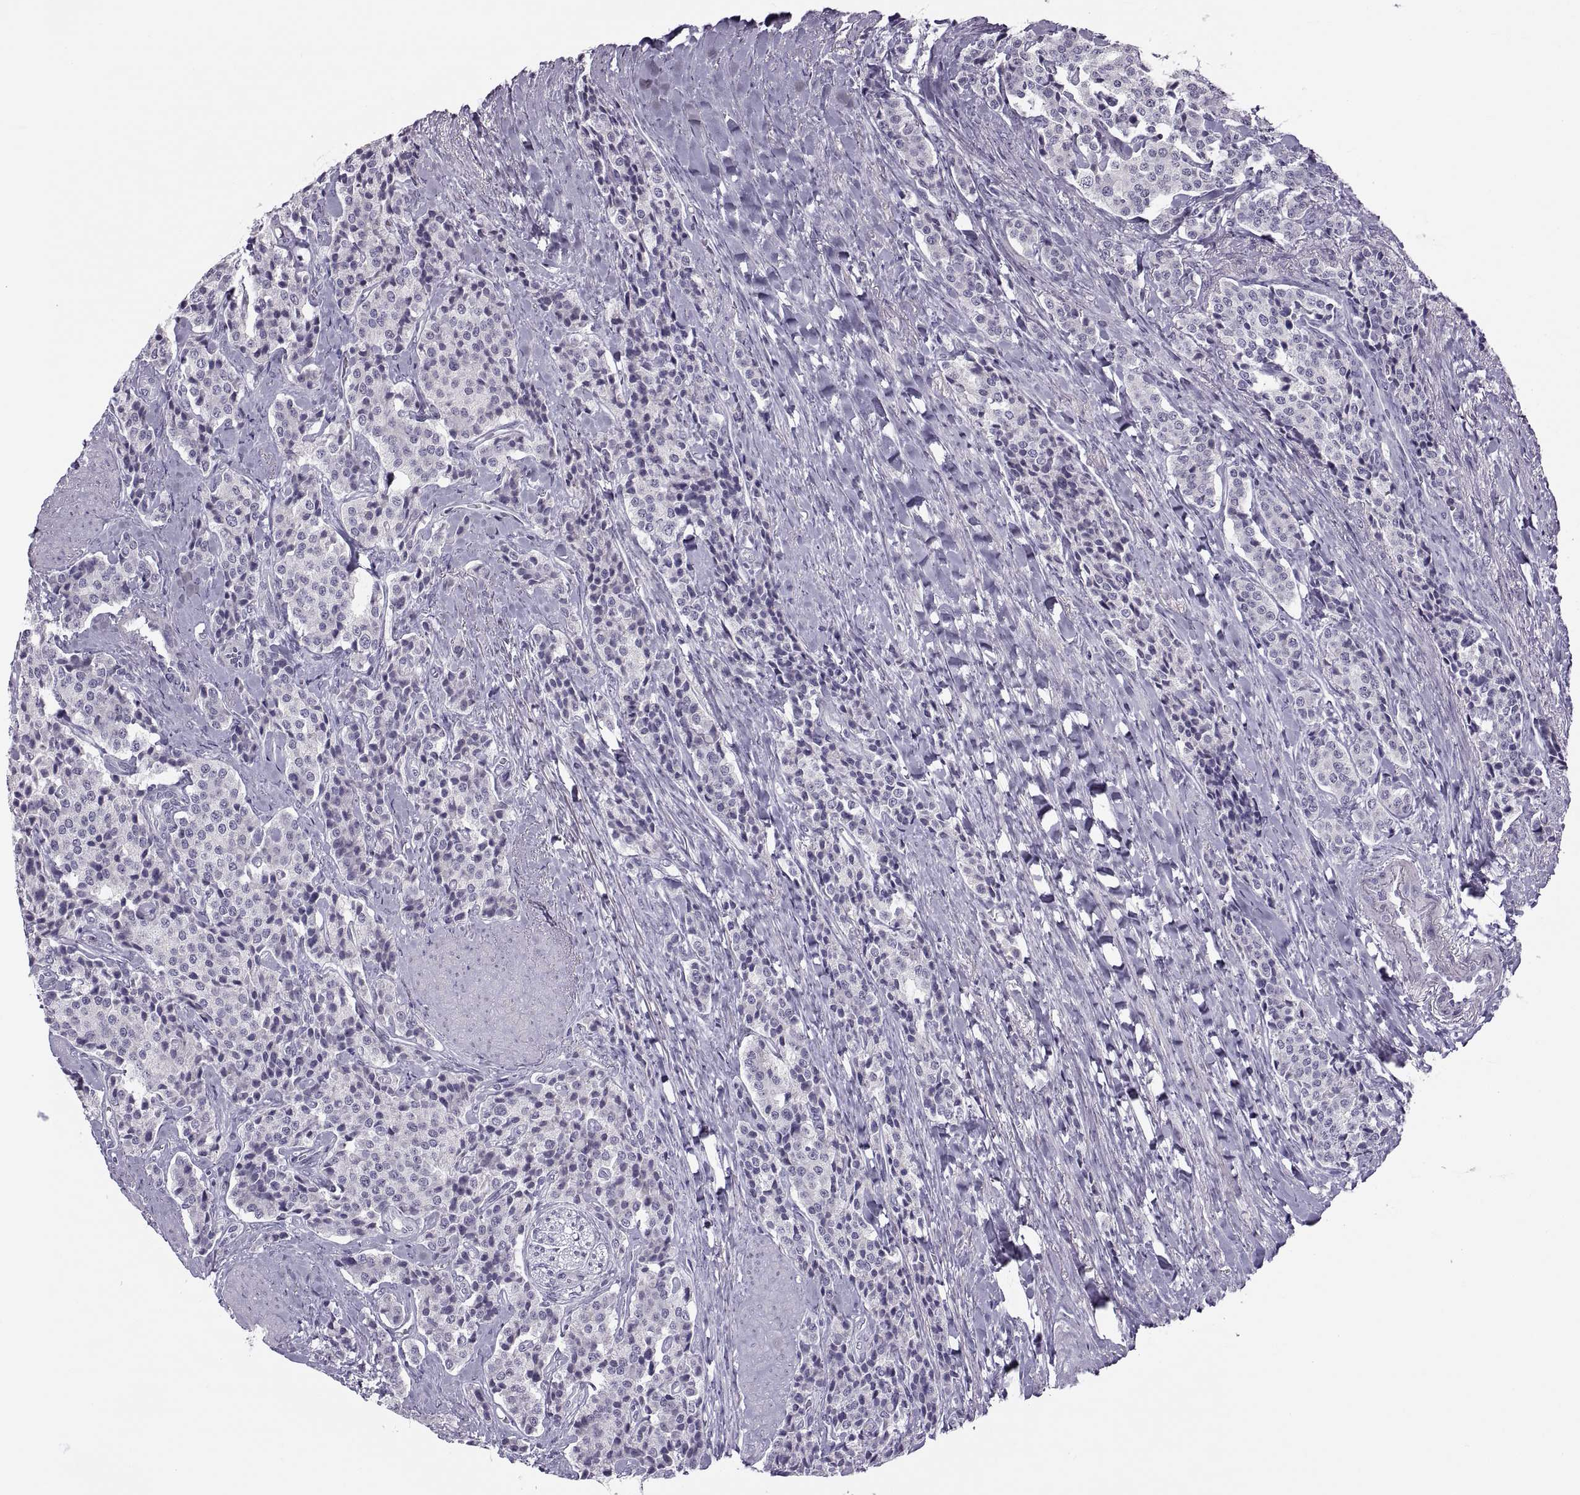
{"staining": {"intensity": "negative", "quantity": "none", "location": "none"}, "tissue": "carcinoid", "cell_type": "Tumor cells", "image_type": "cancer", "snomed": [{"axis": "morphology", "description": "Carcinoid, malignant, NOS"}, {"axis": "topography", "description": "Small intestine"}], "caption": "Protein analysis of carcinoid shows no significant positivity in tumor cells.", "gene": "C3orf22", "patient": {"sex": "female", "age": 58}}